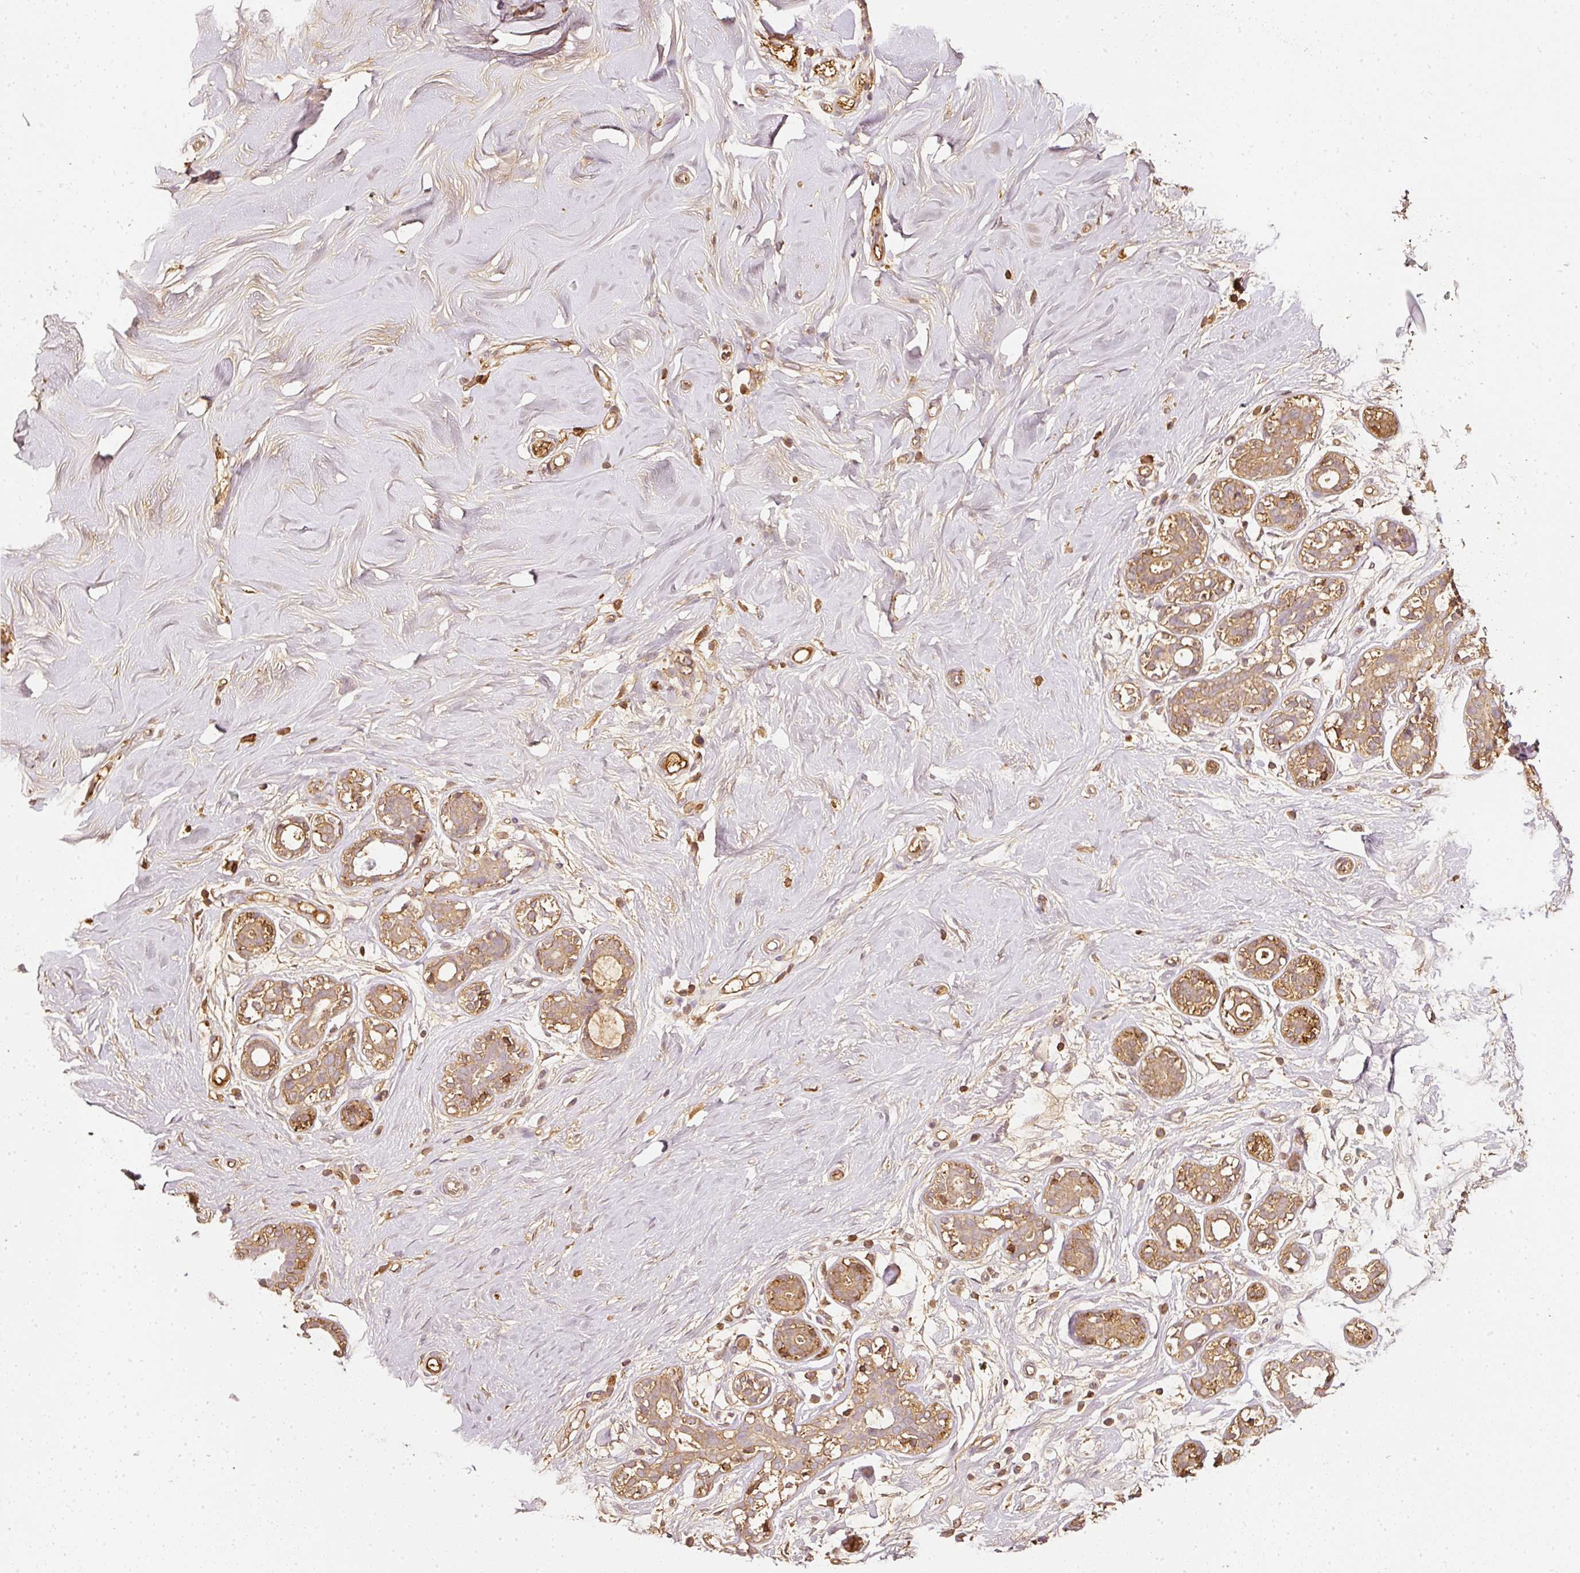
{"staining": {"intensity": "weak", "quantity": ">75%", "location": "cytoplasmic/membranous"}, "tissue": "breast", "cell_type": "Adipocytes", "image_type": "normal", "snomed": [{"axis": "morphology", "description": "Normal tissue, NOS"}, {"axis": "topography", "description": "Breast"}], "caption": "The histopathology image demonstrates staining of benign breast, revealing weak cytoplasmic/membranous protein staining (brown color) within adipocytes.", "gene": "EVL", "patient": {"sex": "female", "age": 27}}